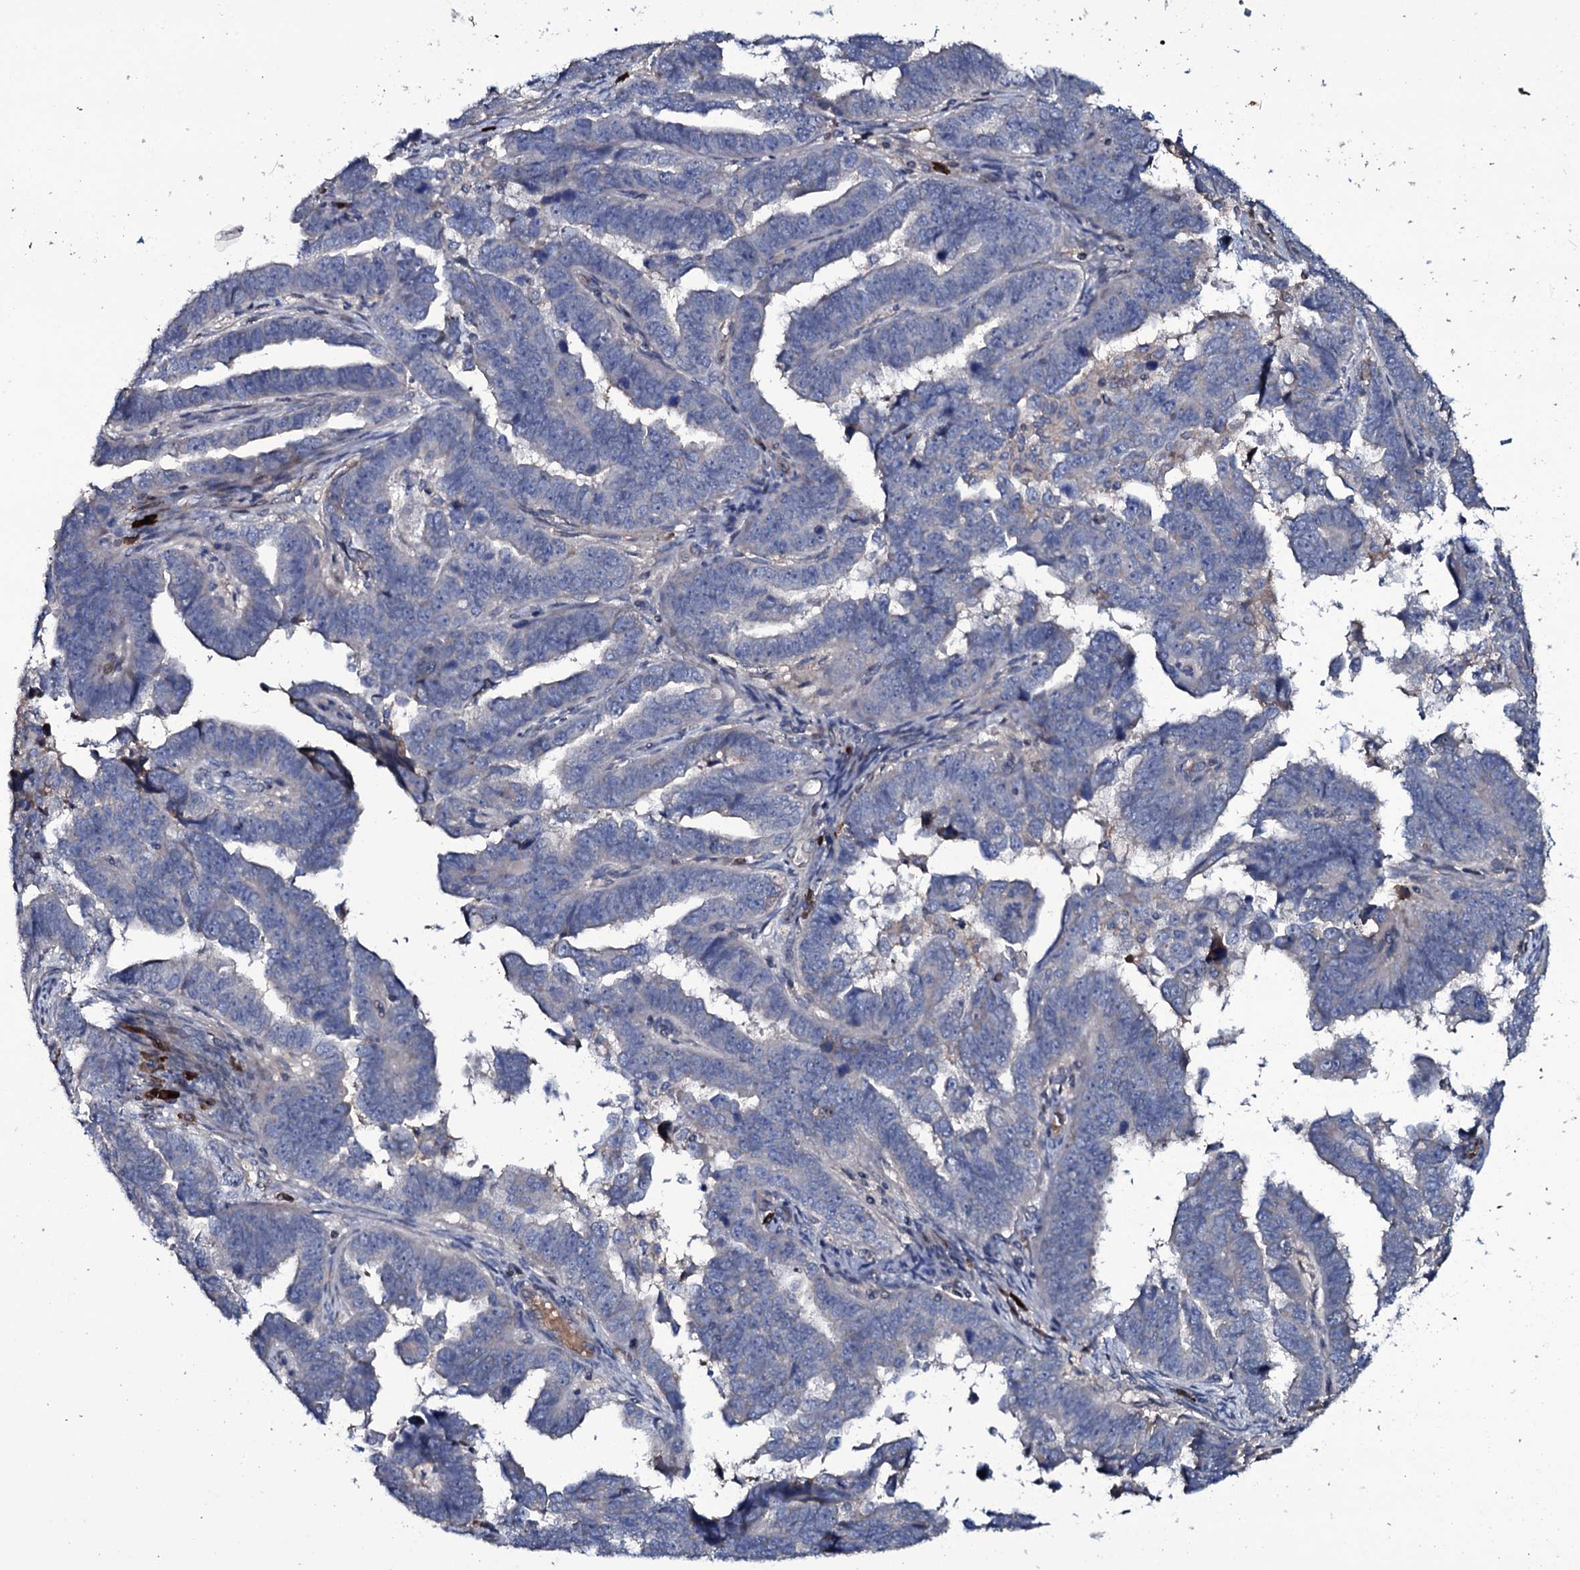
{"staining": {"intensity": "negative", "quantity": "none", "location": "none"}, "tissue": "endometrial cancer", "cell_type": "Tumor cells", "image_type": "cancer", "snomed": [{"axis": "morphology", "description": "Adenocarcinoma, NOS"}, {"axis": "topography", "description": "Endometrium"}], "caption": "Adenocarcinoma (endometrial) was stained to show a protein in brown. There is no significant expression in tumor cells.", "gene": "LYG2", "patient": {"sex": "female", "age": 75}}